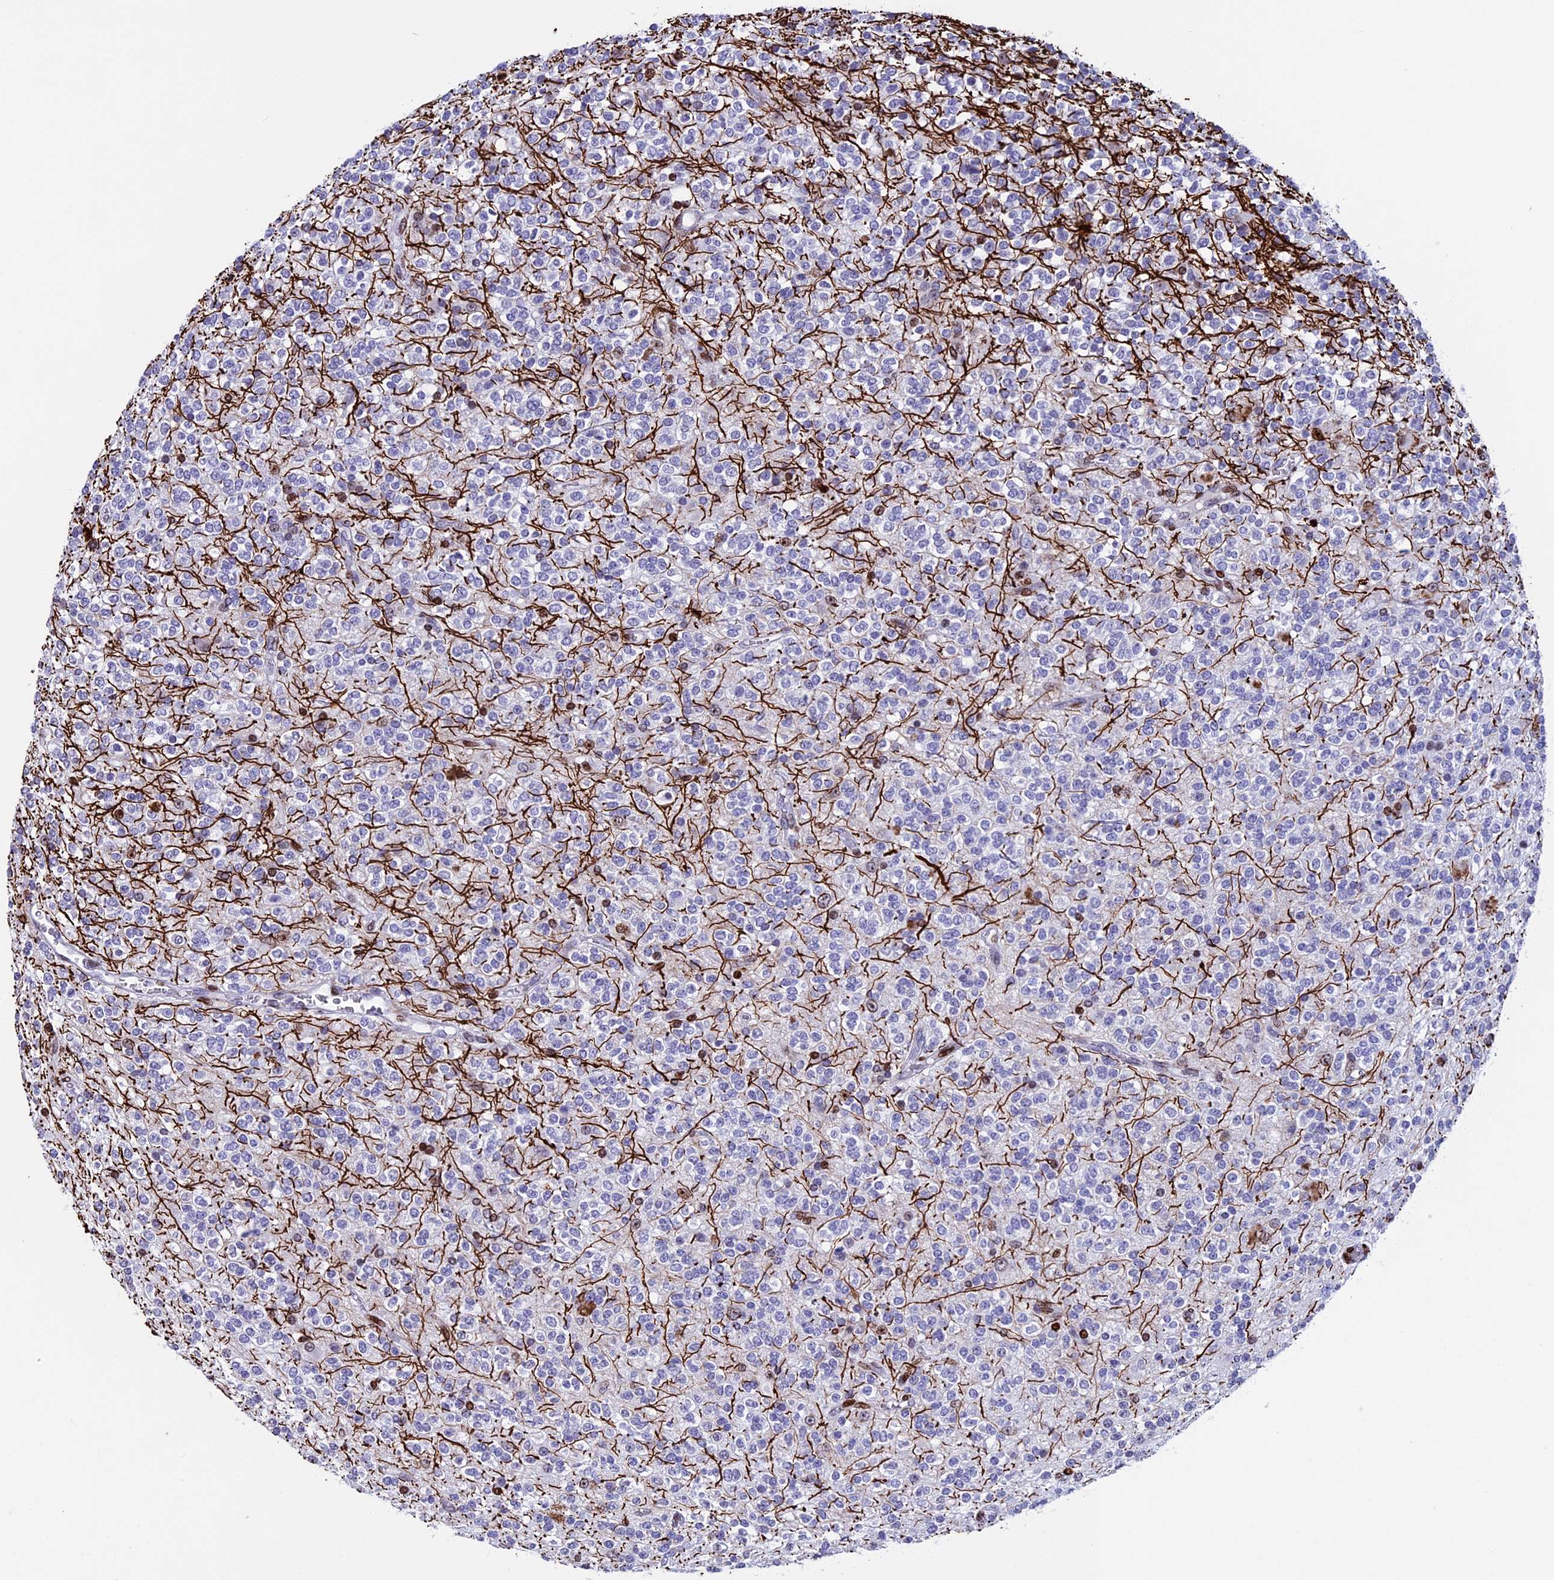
{"staining": {"intensity": "negative", "quantity": "none", "location": "none"}, "tissue": "glioma", "cell_type": "Tumor cells", "image_type": "cancer", "snomed": [{"axis": "morphology", "description": "Glioma, malignant, High grade"}, {"axis": "topography", "description": "Brain"}], "caption": "Tumor cells show no significant expression in glioma.", "gene": "BTBD3", "patient": {"sex": "male", "age": 34}}